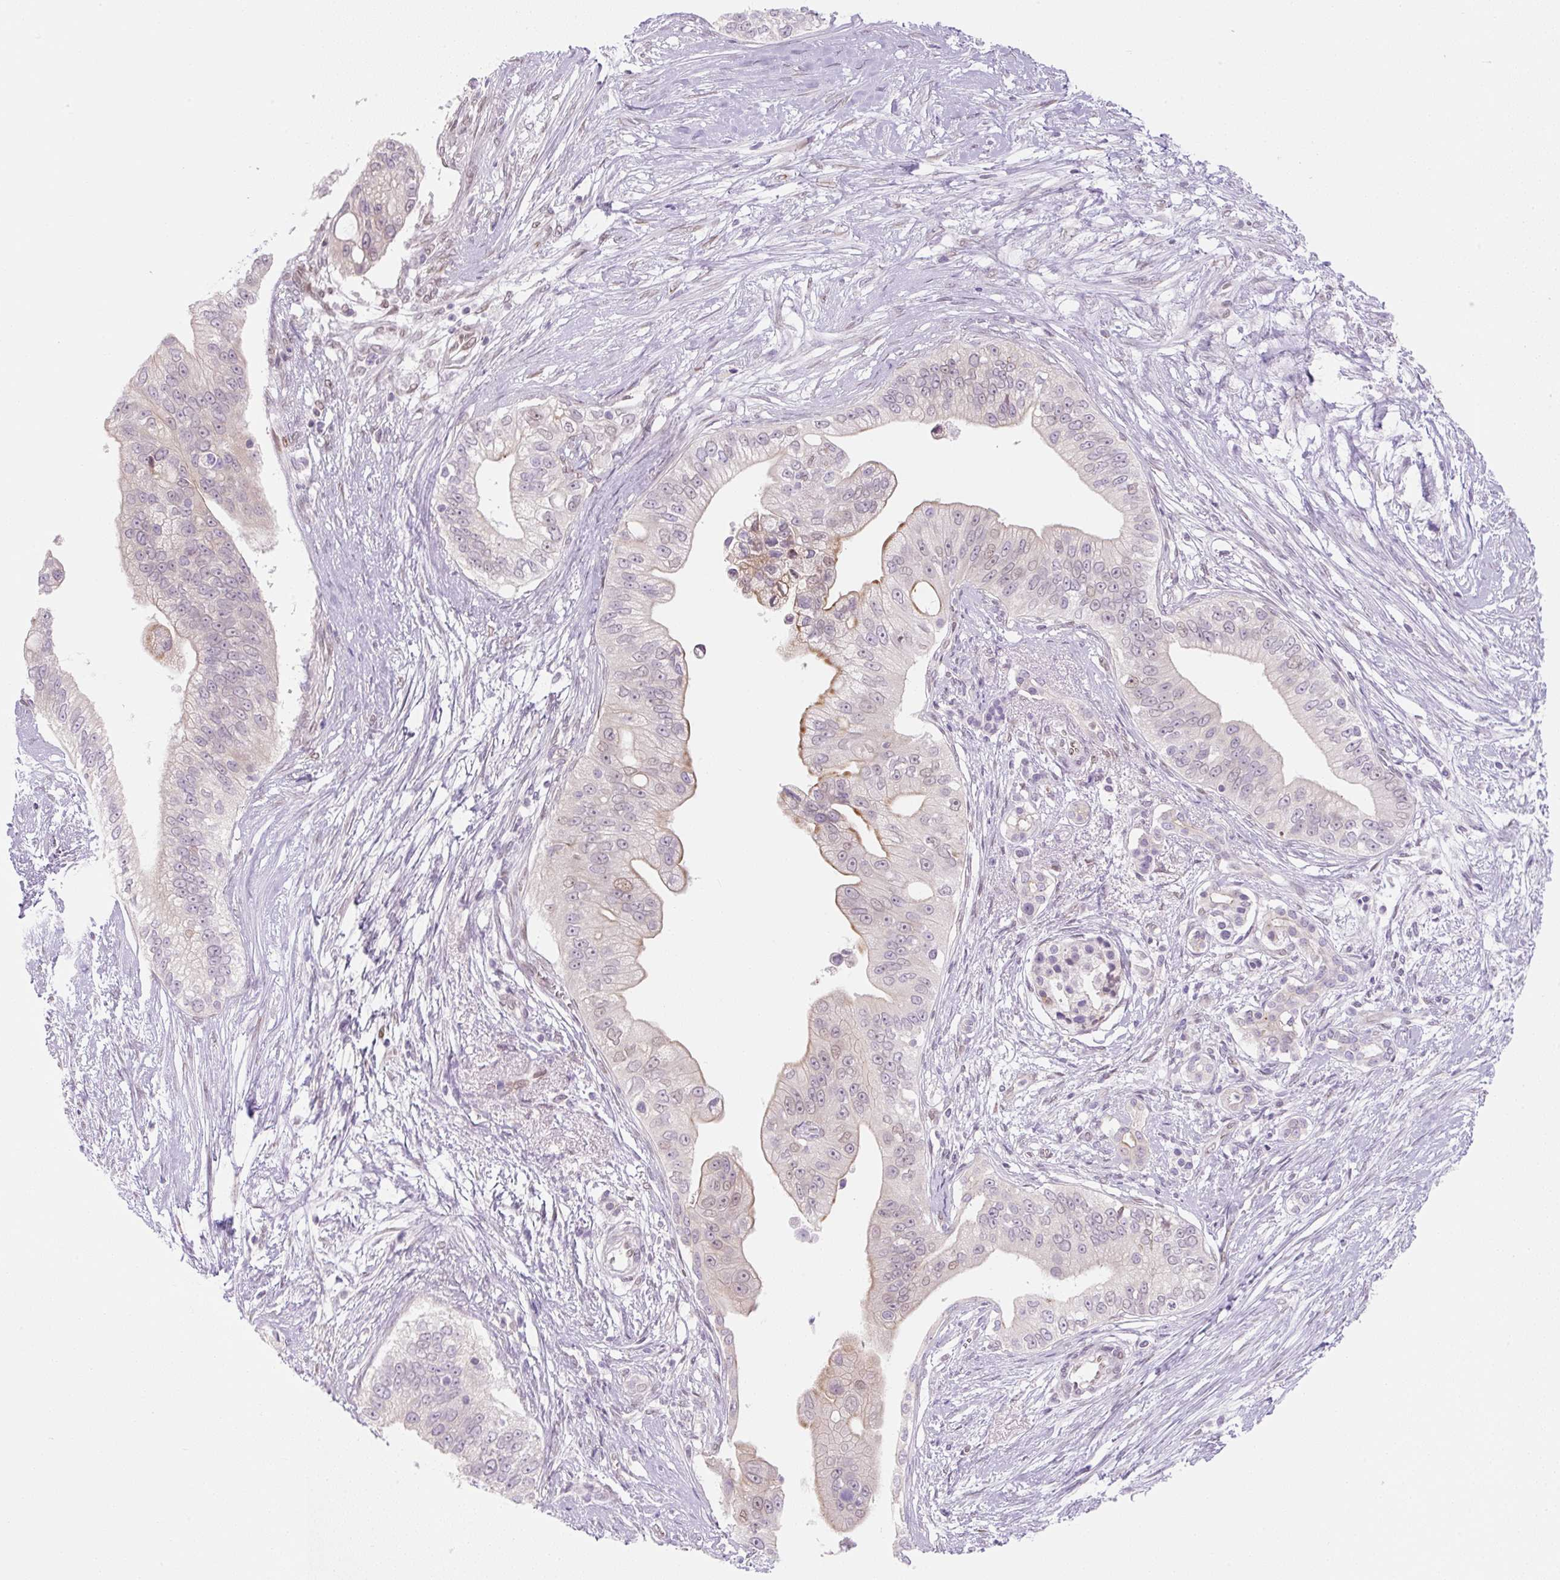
{"staining": {"intensity": "weak", "quantity": "<25%", "location": "cytoplasmic/membranous"}, "tissue": "pancreatic cancer", "cell_type": "Tumor cells", "image_type": "cancer", "snomed": [{"axis": "morphology", "description": "Adenocarcinoma, NOS"}, {"axis": "topography", "description": "Pancreas"}], "caption": "Human pancreatic cancer (adenocarcinoma) stained for a protein using IHC shows no expression in tumor cells.", "gene": "SYNE3", "patient": {"sex": "male", "age": 70}}